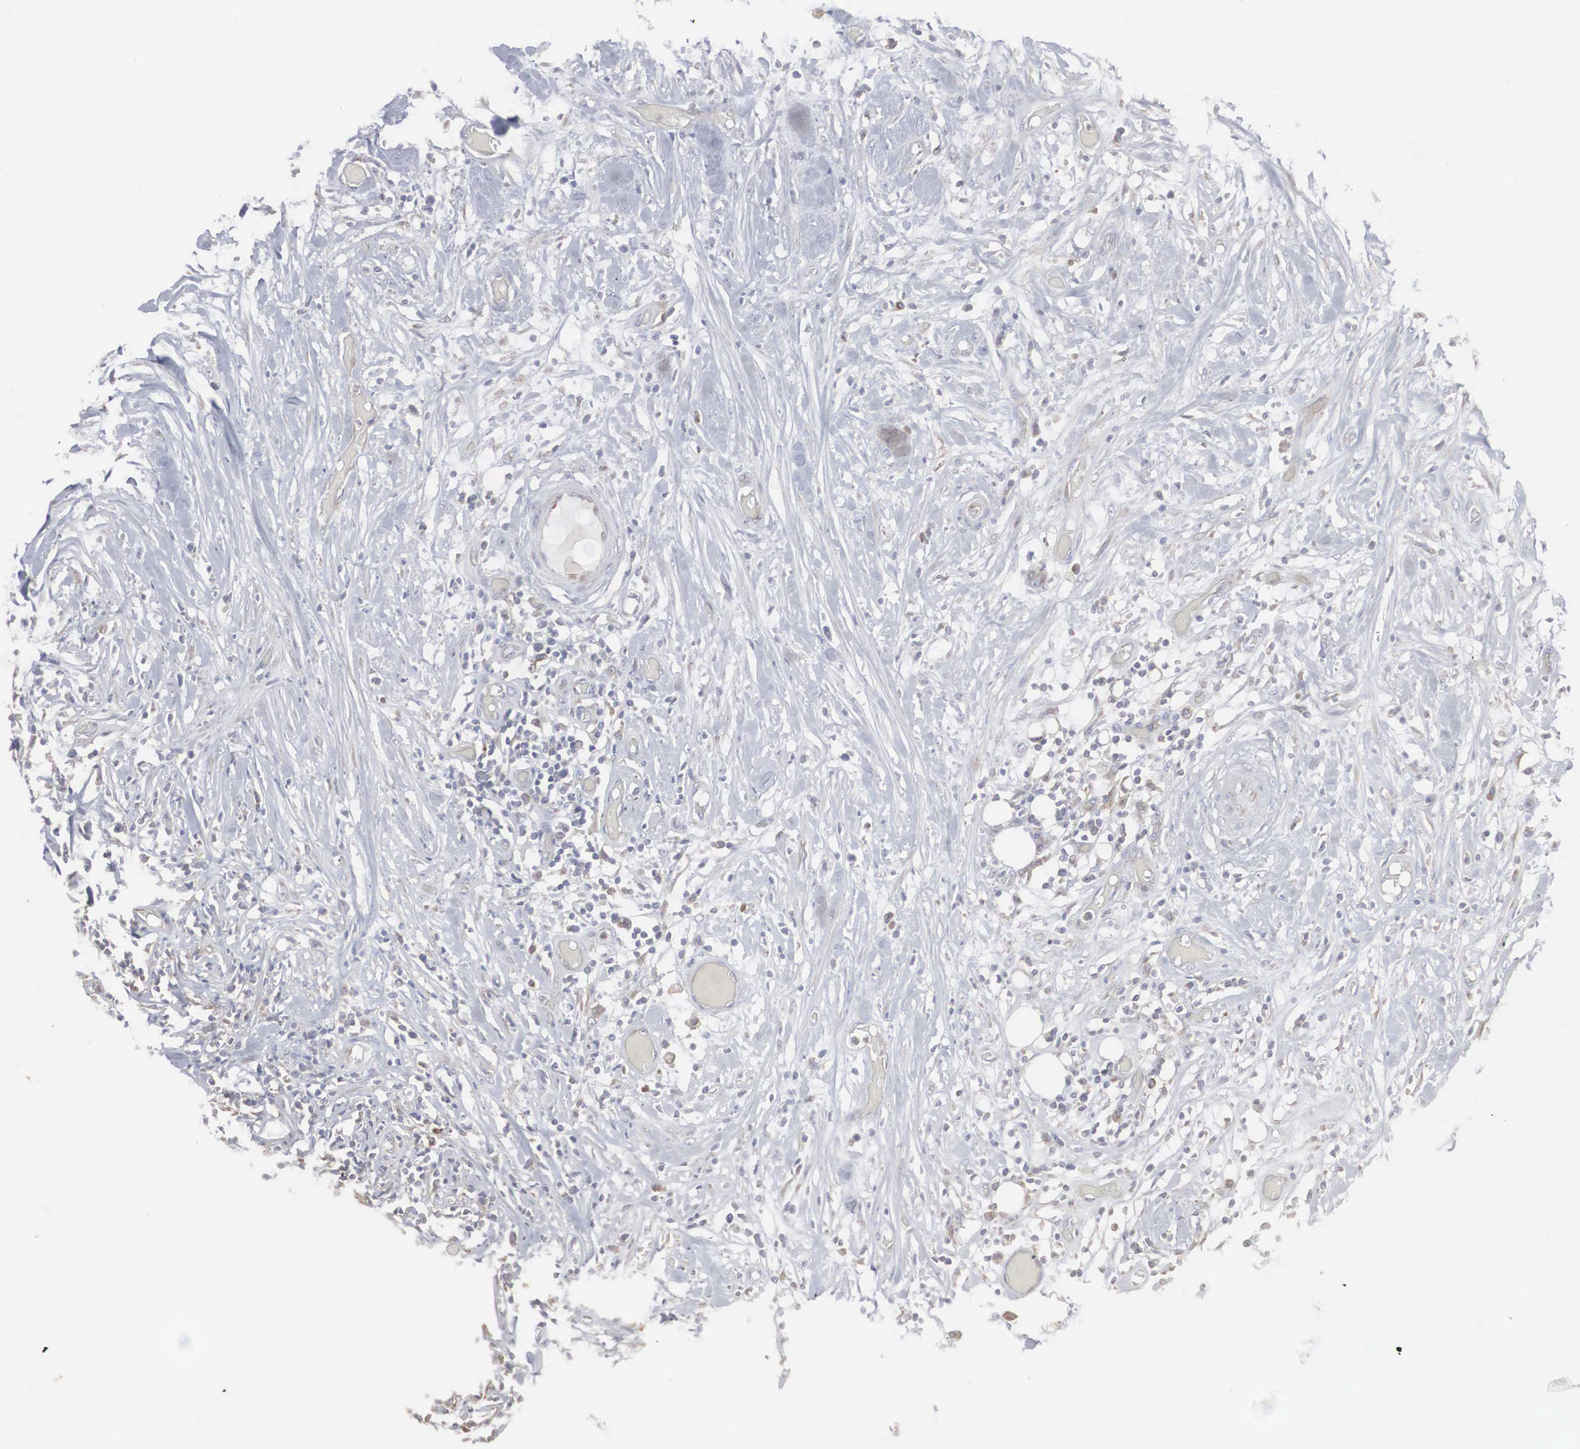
{"staining": {"intensity": "moderate", "quantity": "25%-75%", "location": "cytoplasmic/membranous"}, "tissue": "lymphoma", "cell_type": "Tumor cells", "image_type": "cancer", "snomed": [{"axis": "morphology", "description": "Malignant lymphoma, non-Hodgkin's type, High grade"}, {"axis": "topography", "description": "Colon"}], "caption": "This is a histology image of immunohistochemistry staining of lymphoma, which shows moderate expression in the cytoplasmic/membranous of tumor cells.", "gene": "MIA2", "patient": {"sex": "male", "age": 82}}